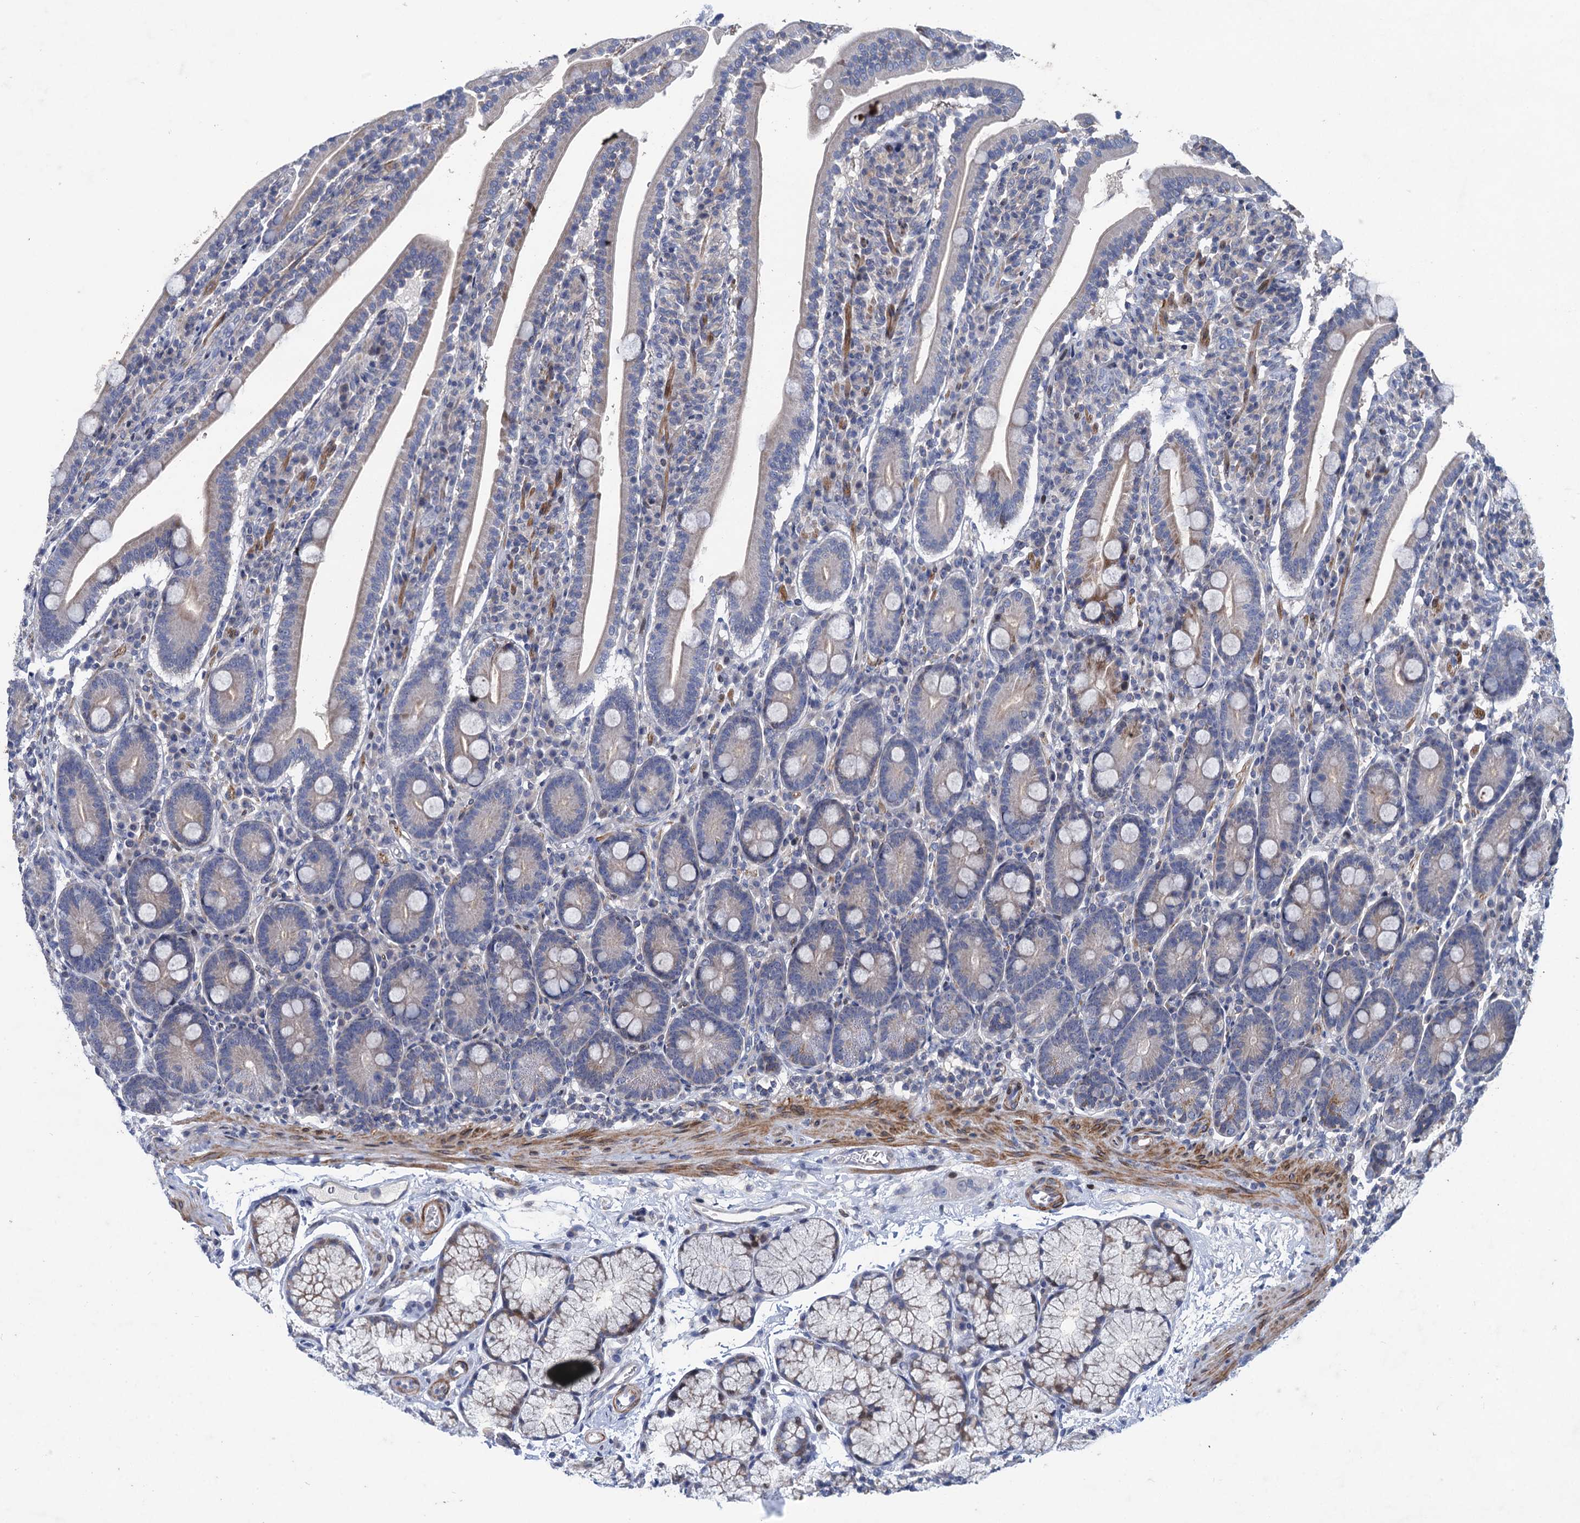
{"staining": {"intensity": "moderate", "quantity": "<25%", "location": "cytoplasmic/membranous,nuclear"}, "tissue": "duodenum", "cell_type": "Glandular cells", "image_type": "normal", "snomed": [{"axis": "morphology", "description": "Normal tissue, NOS"}, {"axis": "topography", "description": "Duodenum"}], "caption": "Moderate cytoplasmic/membranous,nuclear expression is seen in approximately <25% of glandular cells in normal duodenum.", "gene": "ESYT3", "patient": {"sex": "male", "age": 35}}